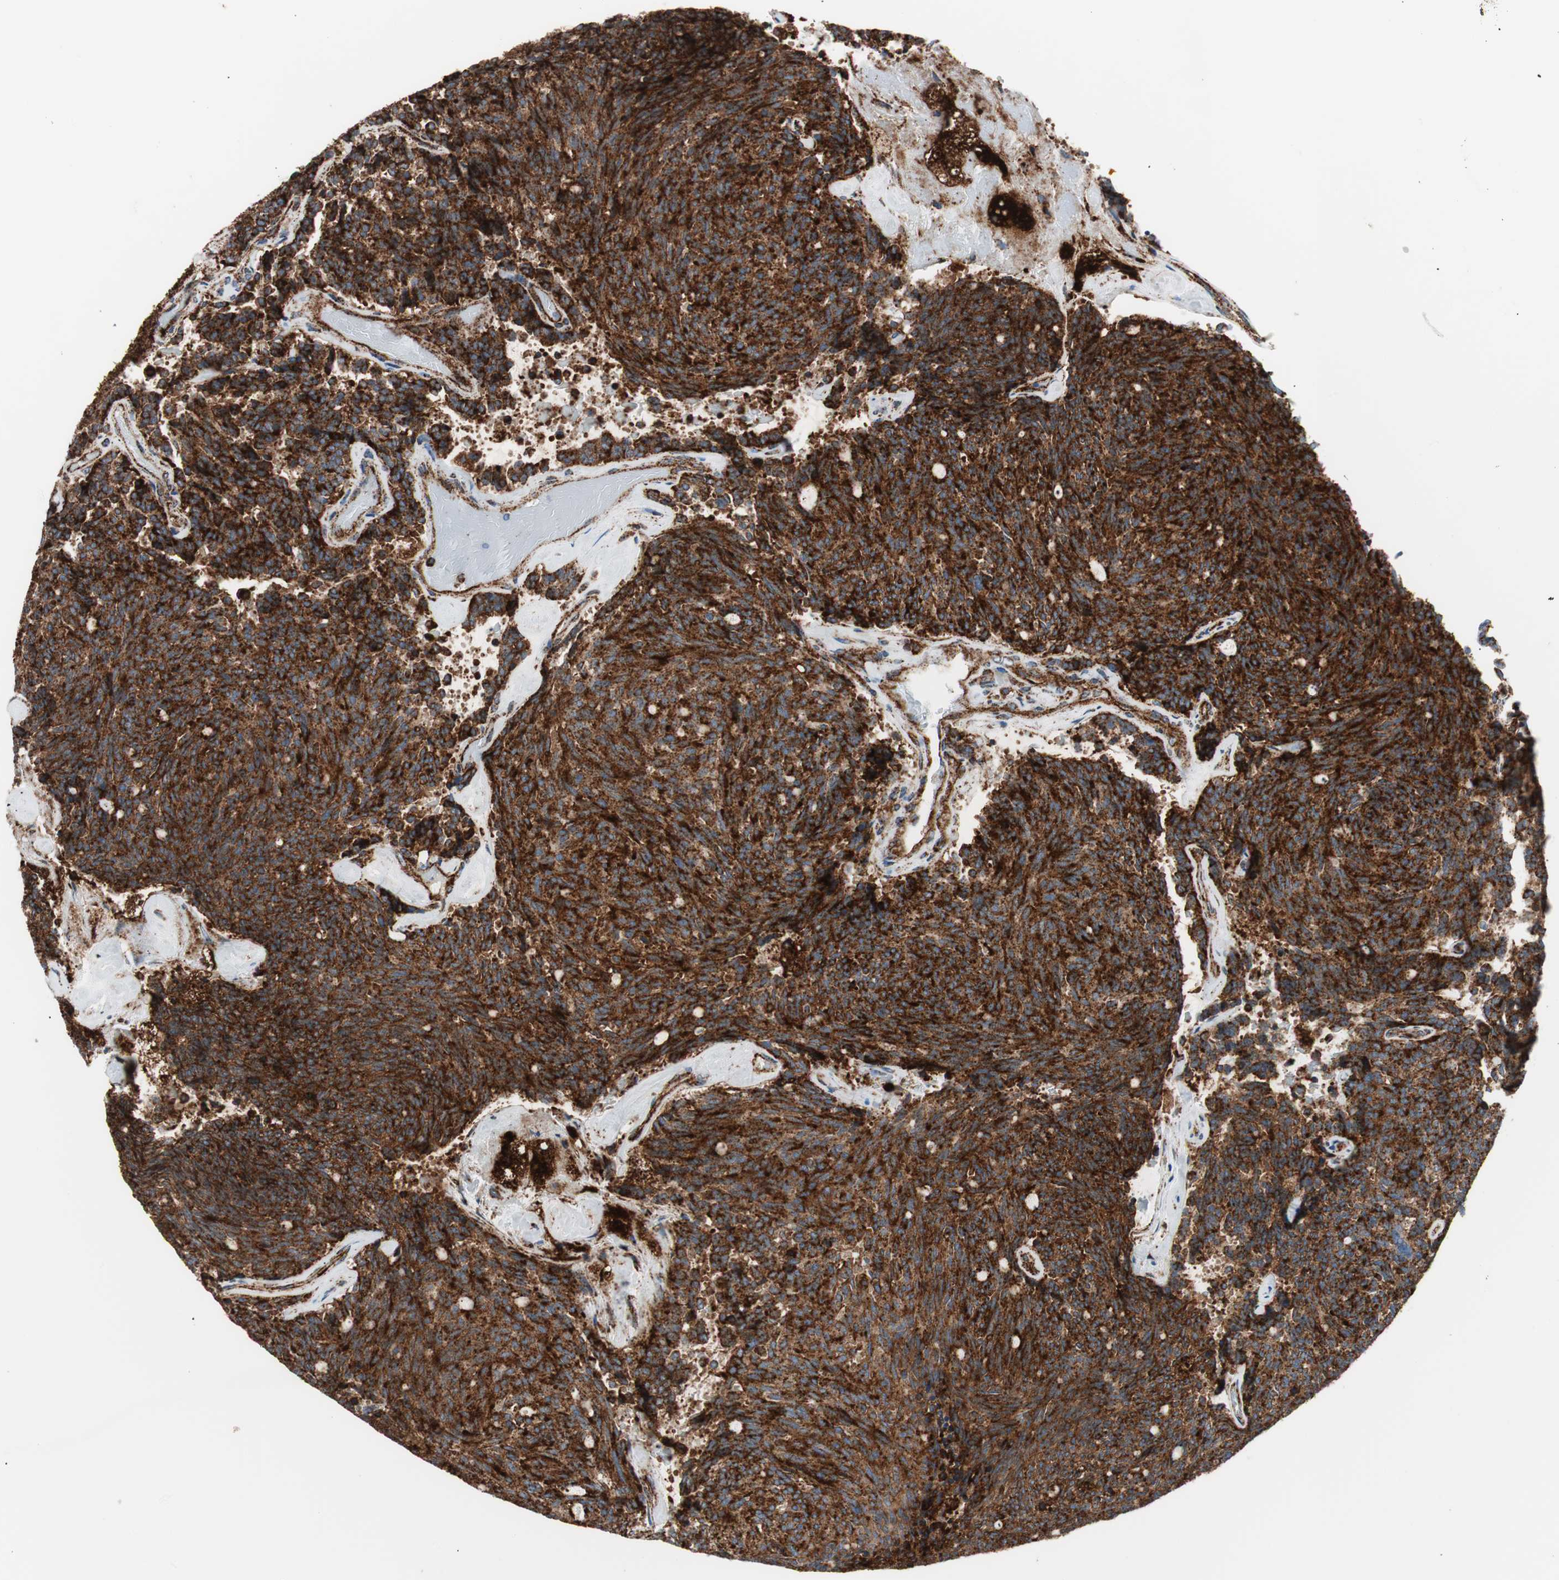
{"staining": {"intensity": "strong", "quantity": ">75%", "location": "cytoplasmic/membranous"}, "tissue": "carcinoid", "cell_type": "Tumor cells", "image_type": "cancer", "snomed": [{"axis": "morphology", "description": "Carcinoid, malignant, NOS"}, {"axis": "topography", "description": "Pancreas"}], "caption": "Carcinoid stained with a brown dye shows strong cytoplasmic/membranous positive staining in about >75% of tumor cells.", "gene": "LAMP1", "patient": {"sex": "female", "age": 54}}